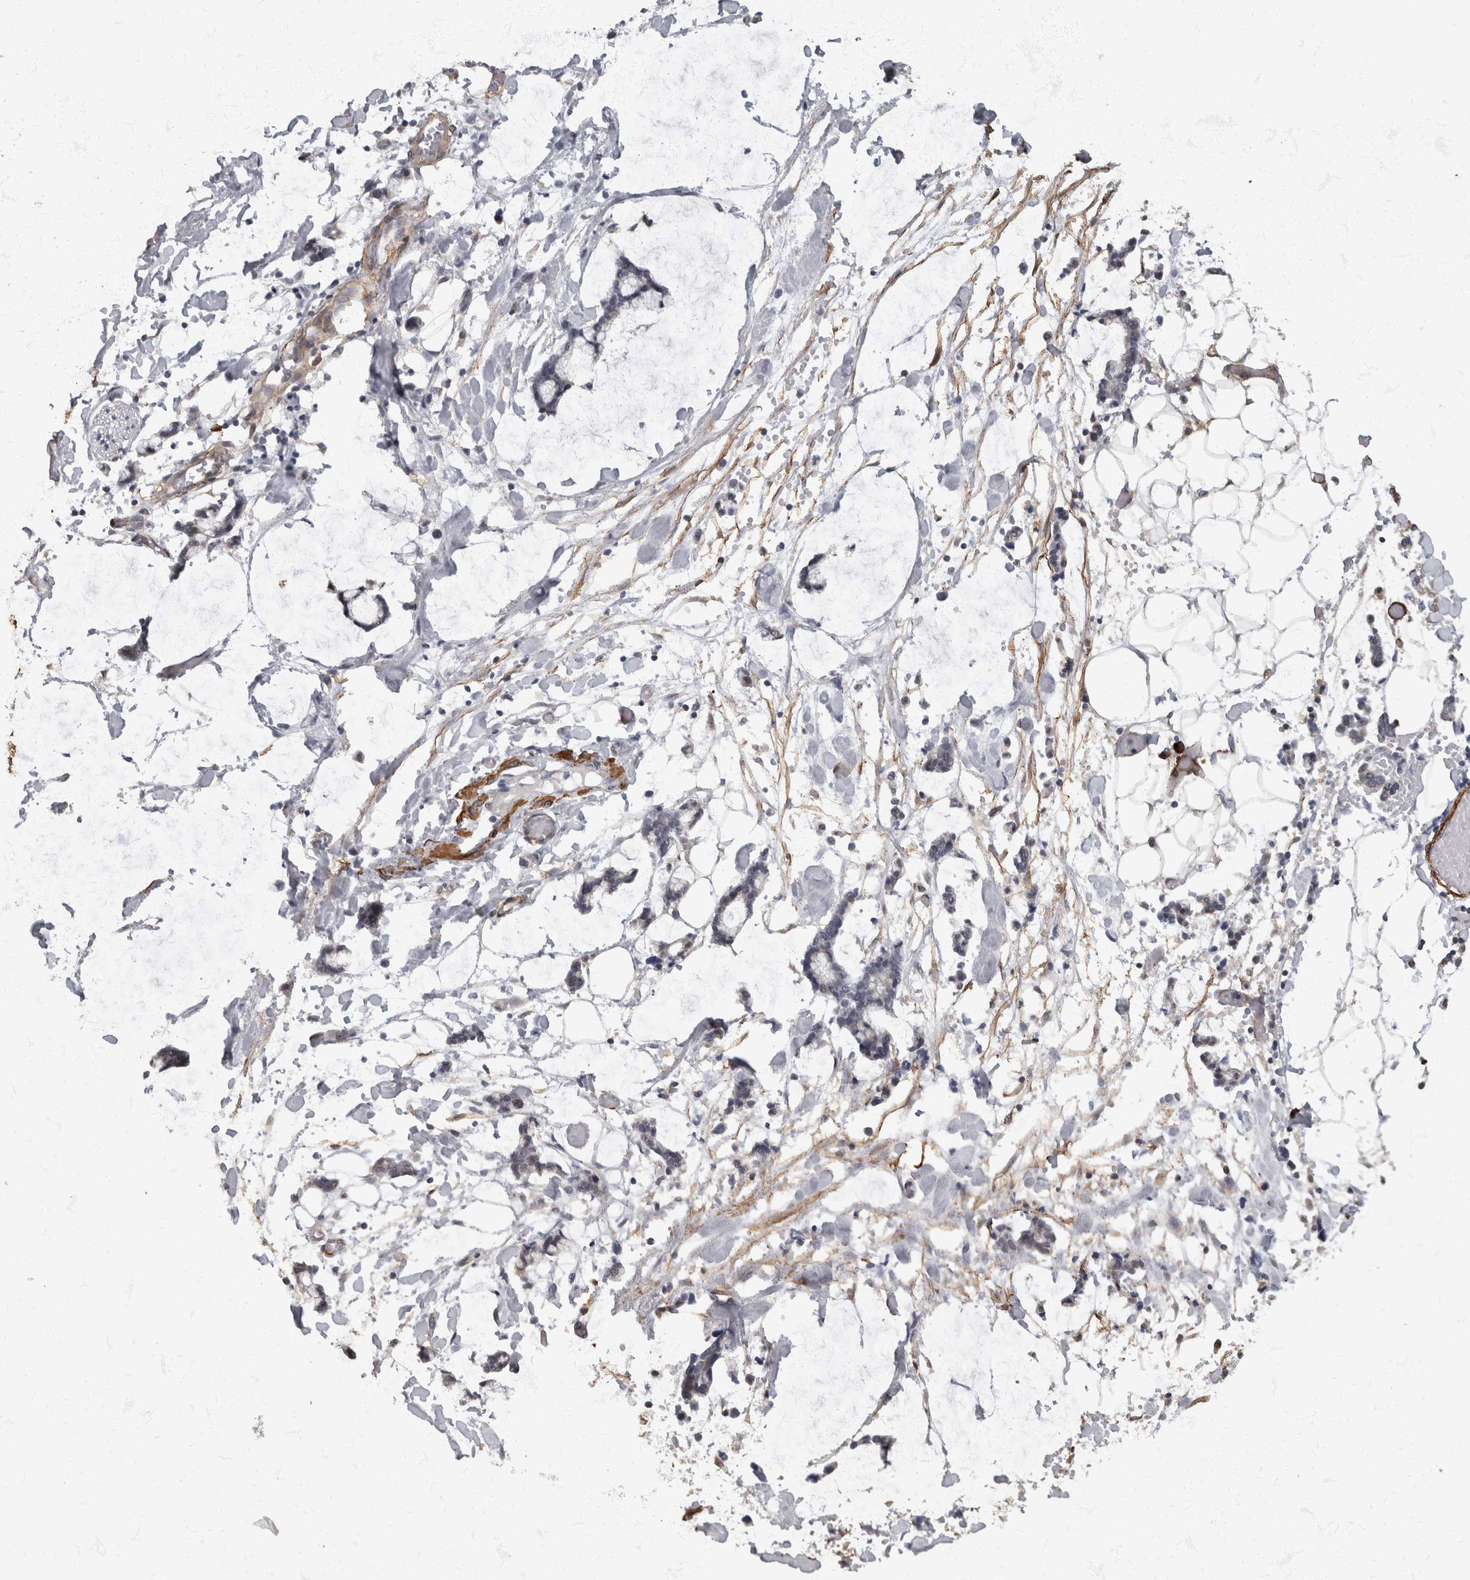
{"staining": {"intensity": "negative", "quantity": "none", "location": "none"}, "tissue": "adipose tissue", "cell_type": "Adipocytes", "image_type": "normal", "snomed": [{"axis": "morphology", "description": "Normal tissue, NOS"}, {"axis": "morphology", "description": "Adenocarcinoma, NOS"}, {"axis": "topography", "description": "Smooth muscle"}, {"axis": "topography", "description": "Colon"}], "caption": "Photomicrograph shows no protein positivity in adipocytes of benign adipose tissue. (Stains: DAB immunohistochemistry with hematoxylin counter stain, Microscopy: brightfield microscopy at high magnification).", "gene": "MASTL", "patient": {"sex": "male", "age": 14}}